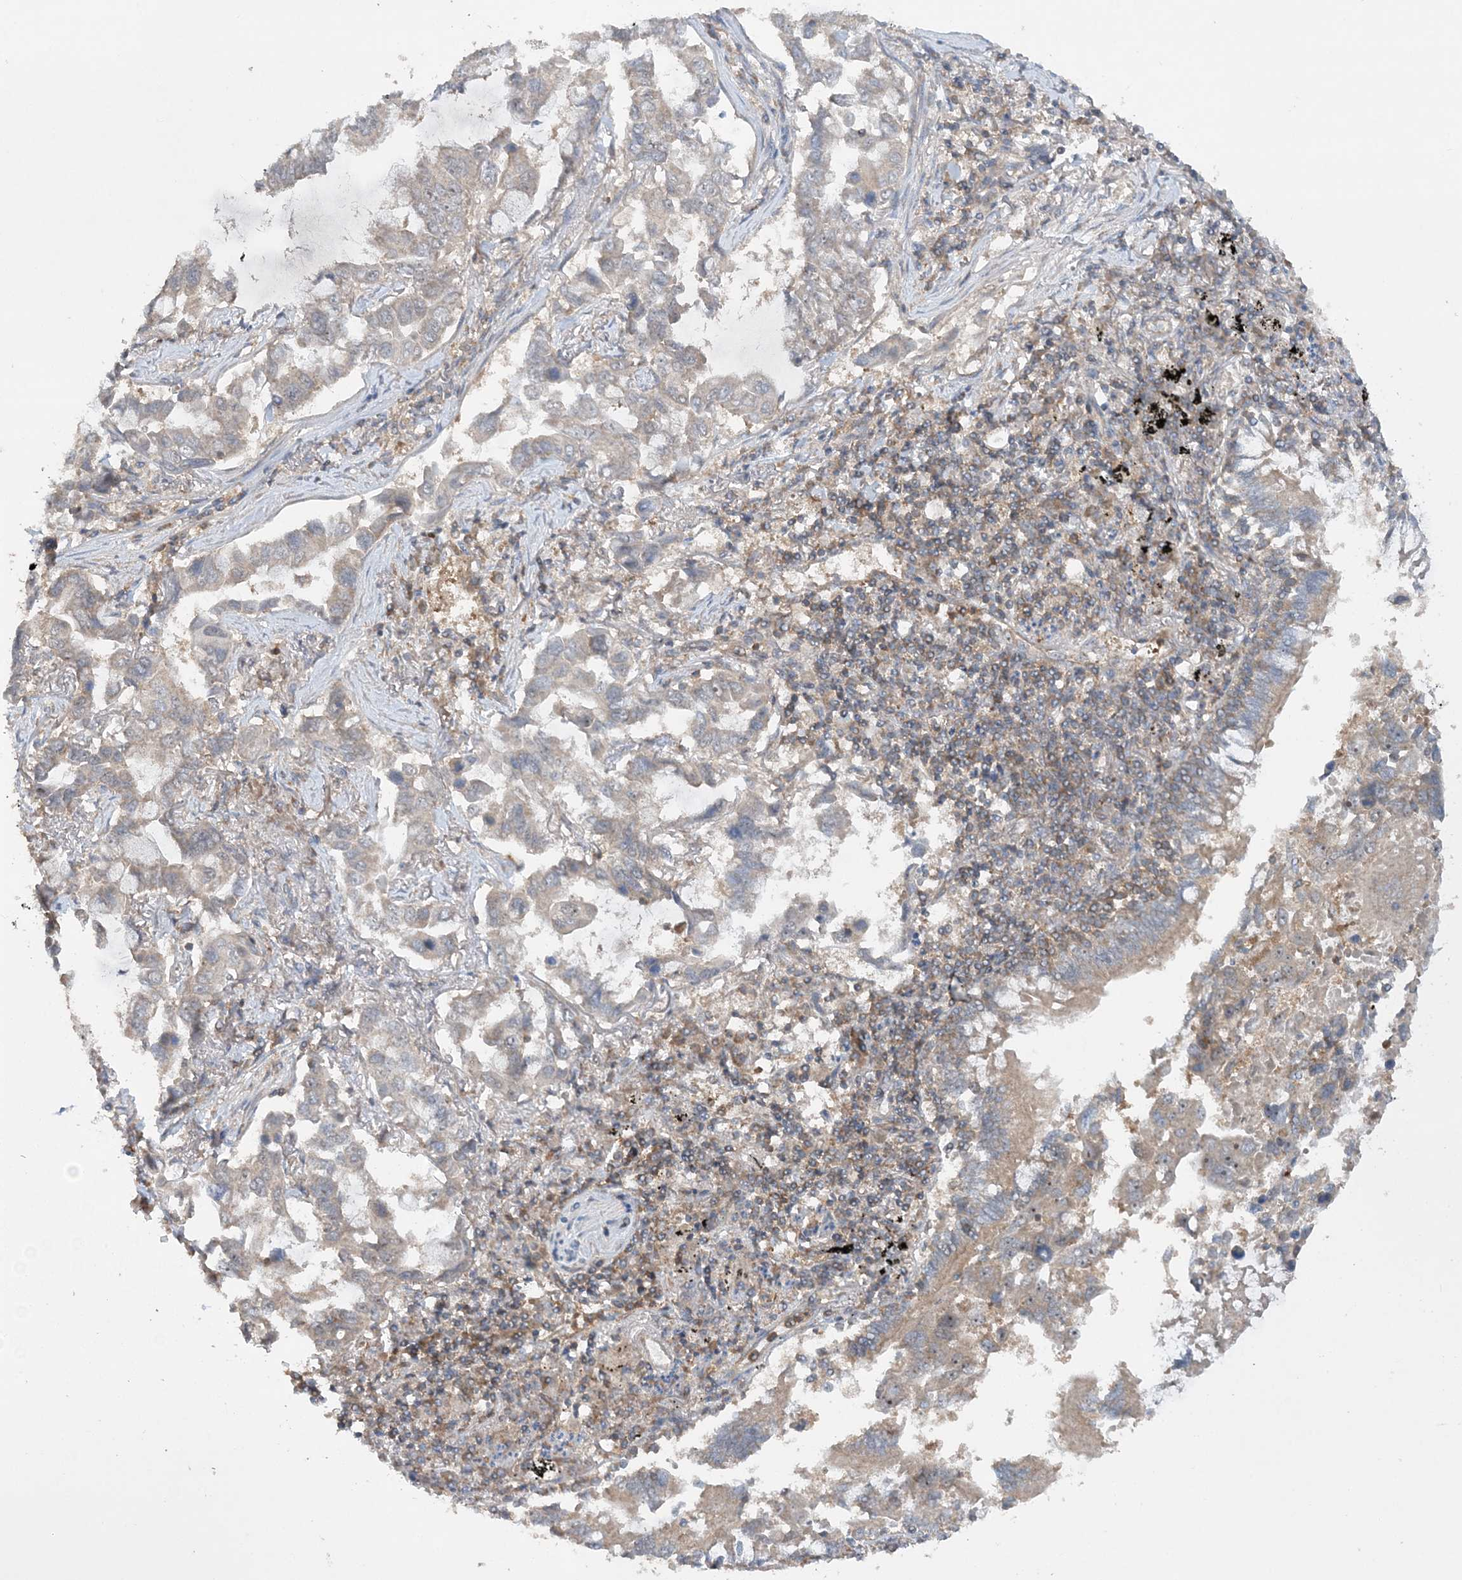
{"staining": {"intensity": "negative", "quantity": "none", "location": "none"}, "tissue": "lung cancer", "cell_type": "Tumor cells", "image_type": "cancer", "snomed": [{"axis": "morphology", "description": "Adenocarcinoma, NOS"}, {"axis": "topography", "description": "Lung"}], "caption": "Tumor cells are negative for brown protein staining in lung cancer (adenocarcinoma). (Immunohistochemistry, brightfield microscopy, high magnification).", "gene": "ACAP2", "patient": {"sex": "male", "age": 64}}